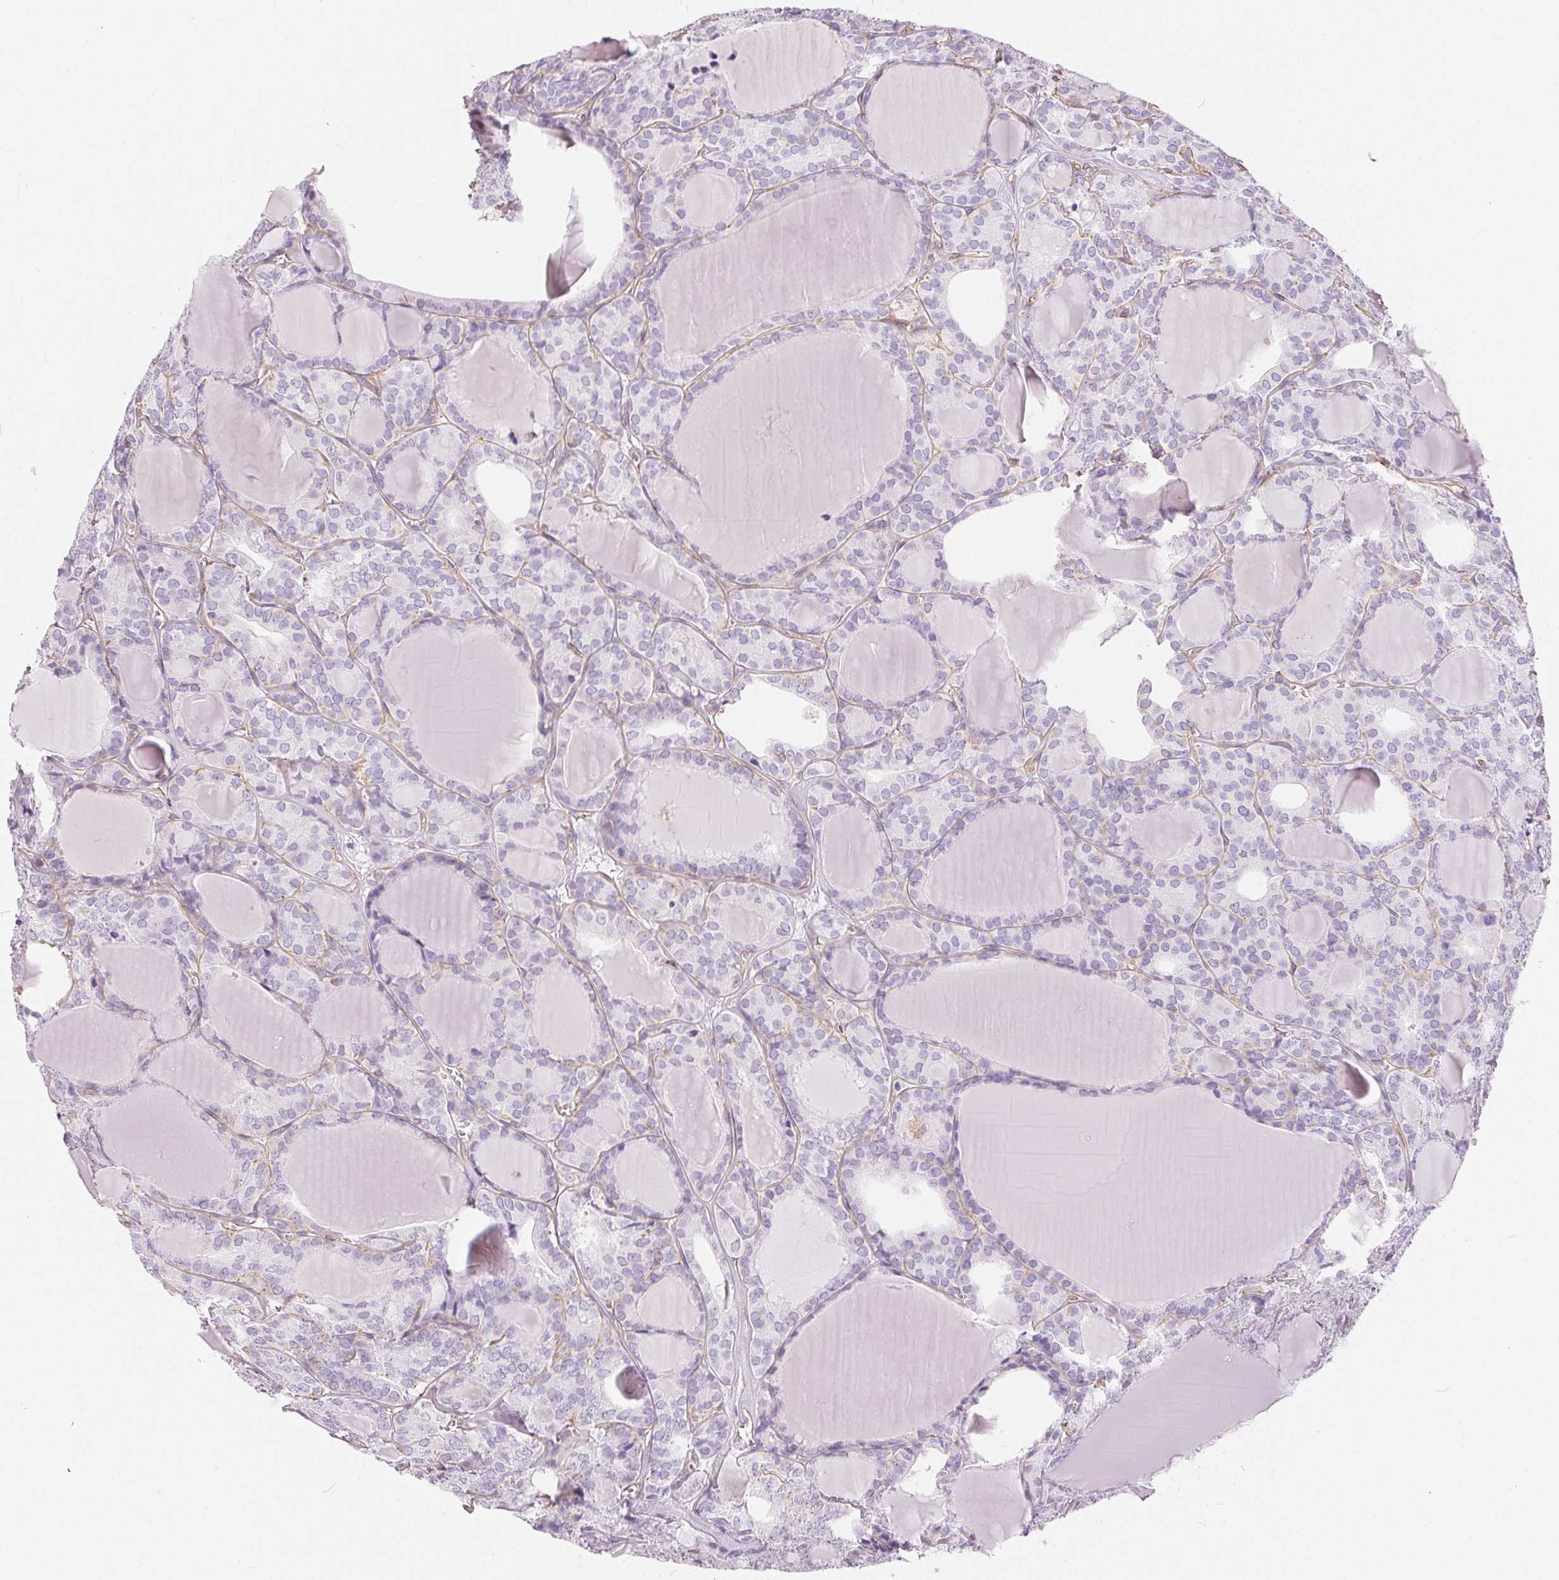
{"staining": {"intensity": "negative", "quantity": "none", "location": "none"}, "tissue": "thyroid cancer", "cell_type": "Tumor cells", "image_type": "cancer", "snomed": [{"axis": "morphology", "description": "Follicular adenoma carcinoma, NOS"}, {"axis": "topography", "description": "Thyroid gland"}], "caption": "DAB immunohistochemical staining of thyroid follicular adenoma carcinoma reveals no significant positivity in tumor cells.", "gene": "GFAP", "patient": {"sex": "male", "age": 74}}